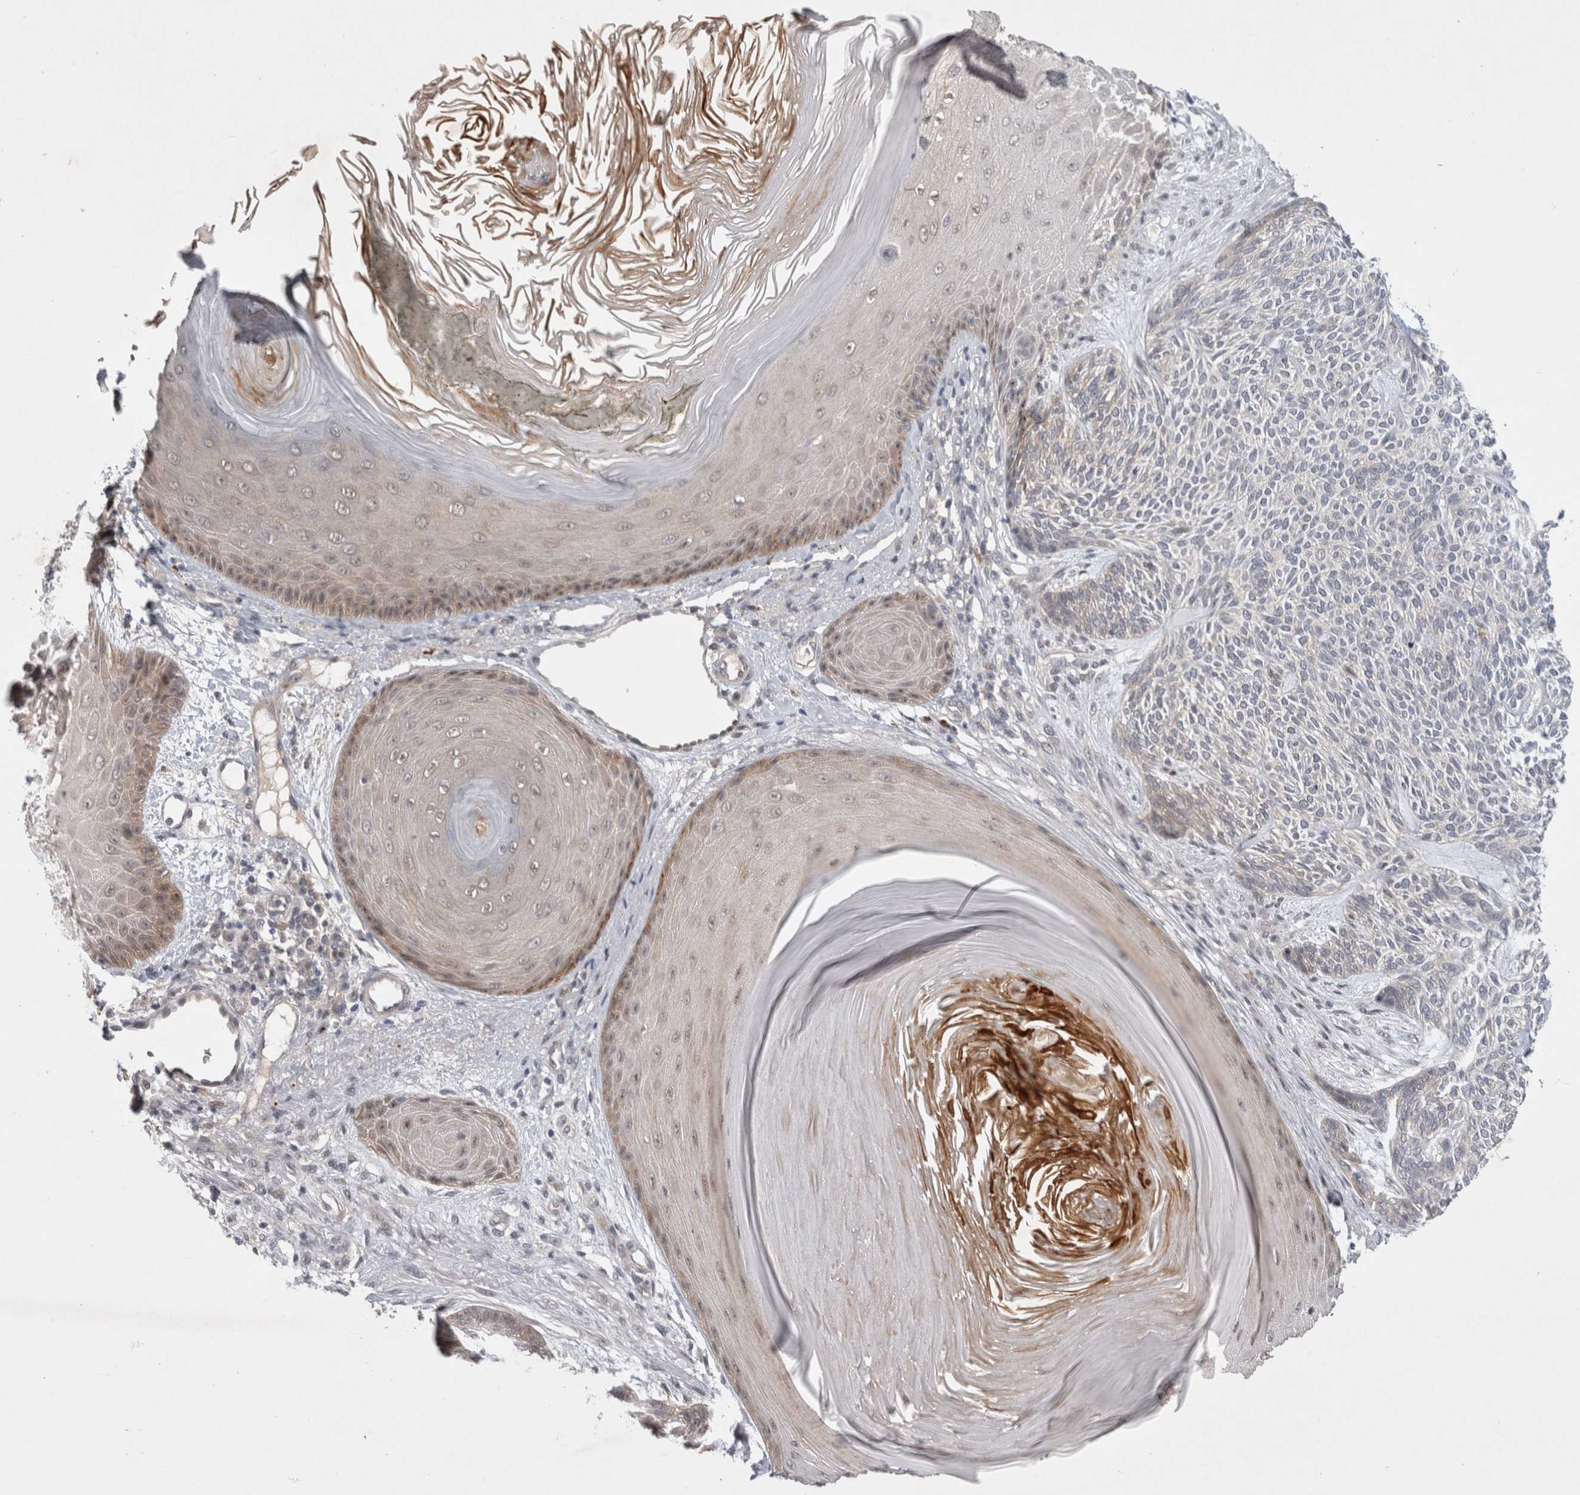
{"staining": {"intensity": "negative", "quantity": "none", "location": "none"}, "tissue": "skin cancer", "cell_type": "Tumor cells", "image_type": "cancer", "snomed": [{"axis": "morphology", "description": "Basal cell carcinoma"}, {"axis": "topography", "description": "Skin"}], "caption": "The histopathology image demonstrates no significant staining in tumor cells of skin basal cell carcinoma.", "gene": "CERS3", "patient": {"sex": "male", "age": 55}}